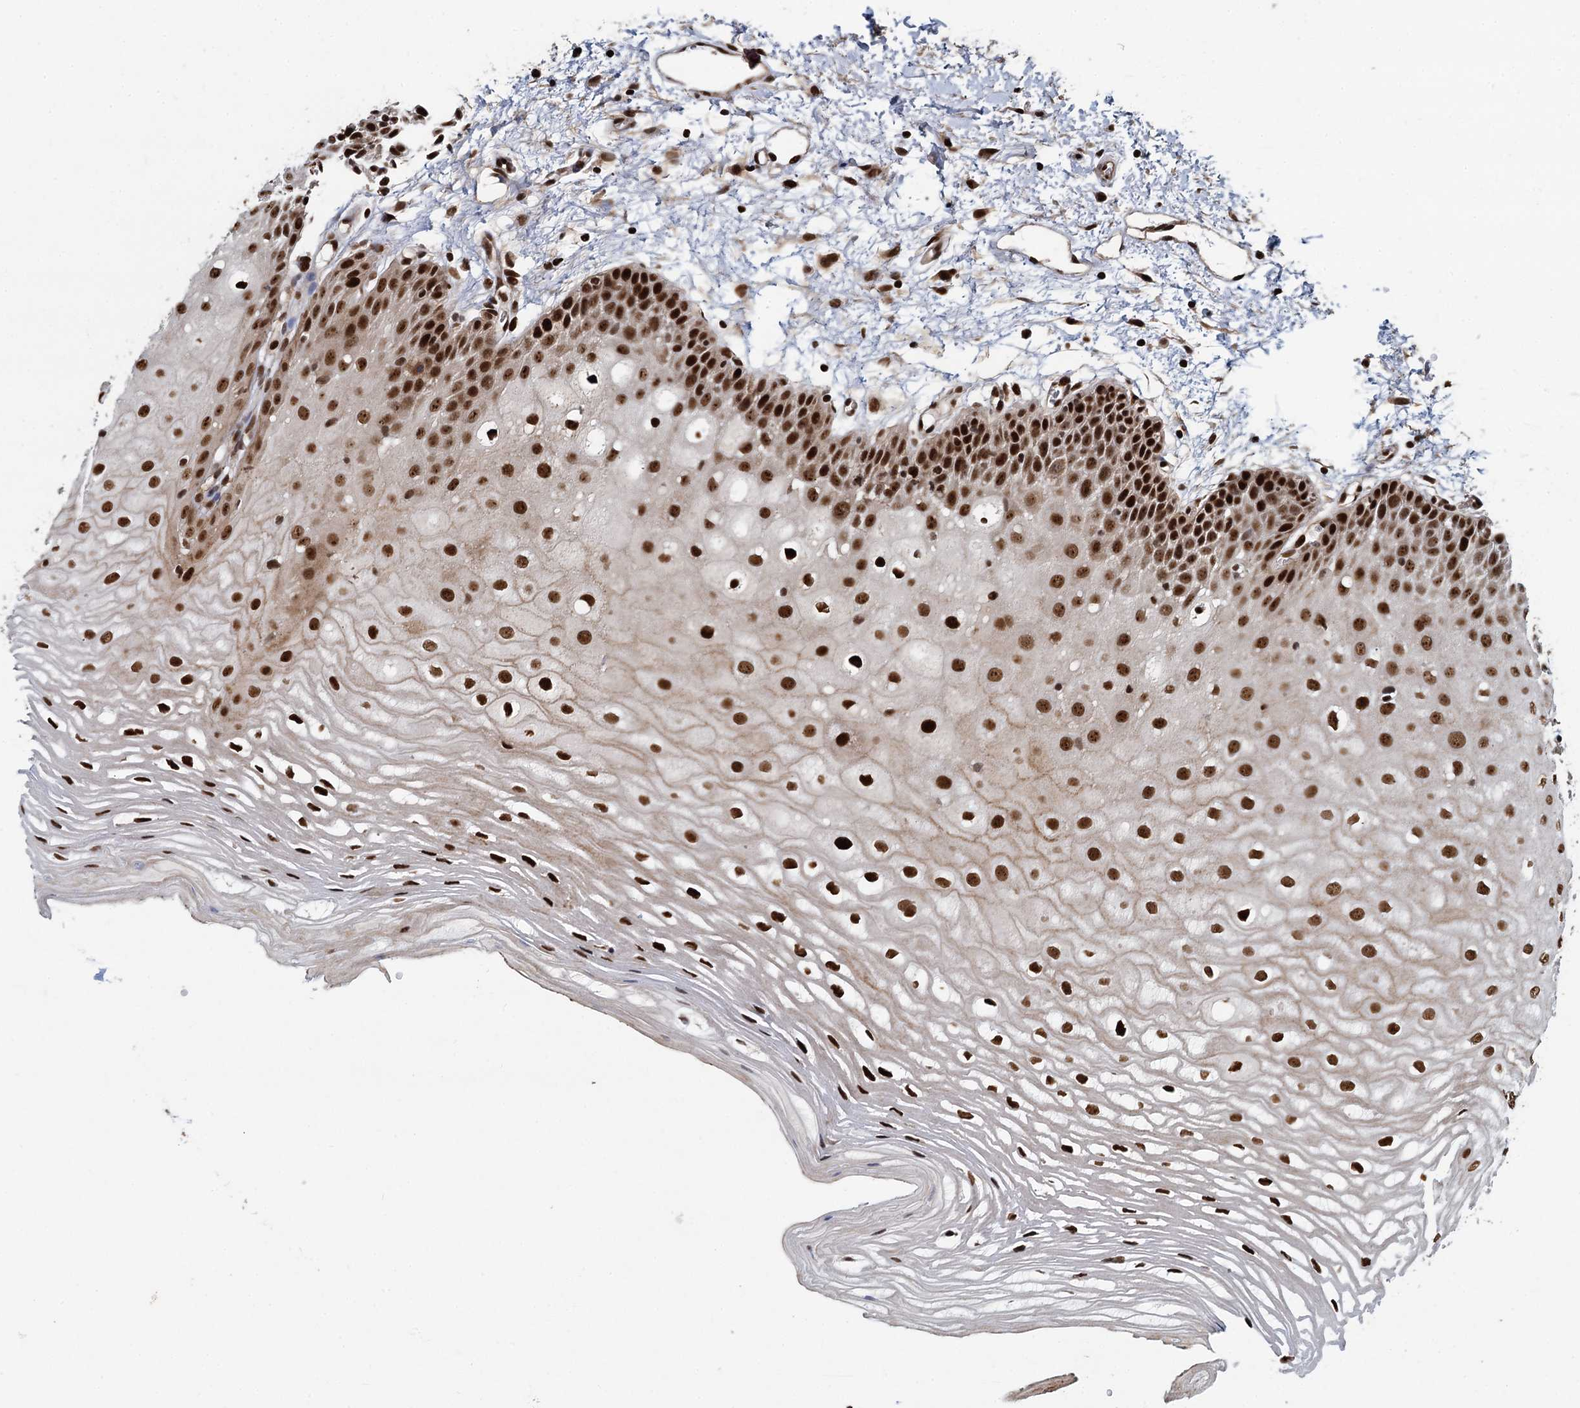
{"staining": {"intensity": "strong", "quantity": ">75%", "location": "nuclear"}, "tissue": "oral mucosa", "cell_type": "Squamous epithelial cells", "image_type": "normal", "snomed": [{"axis": "morphology", "description": "Normal tissue, NOS"}, {"axis": "topography", "description": "Oral tissue"}, {"axis": "topography", "description": "Tounge, NOS"}], "caption": "Immunohistochemistry of normal human oral mucosa demonstrates high levels of strong nuclear expression in about >75% of squamous epithelial cells.", "gene": "ANKRD49", "patient": {"sex": "female", "age": 73}}